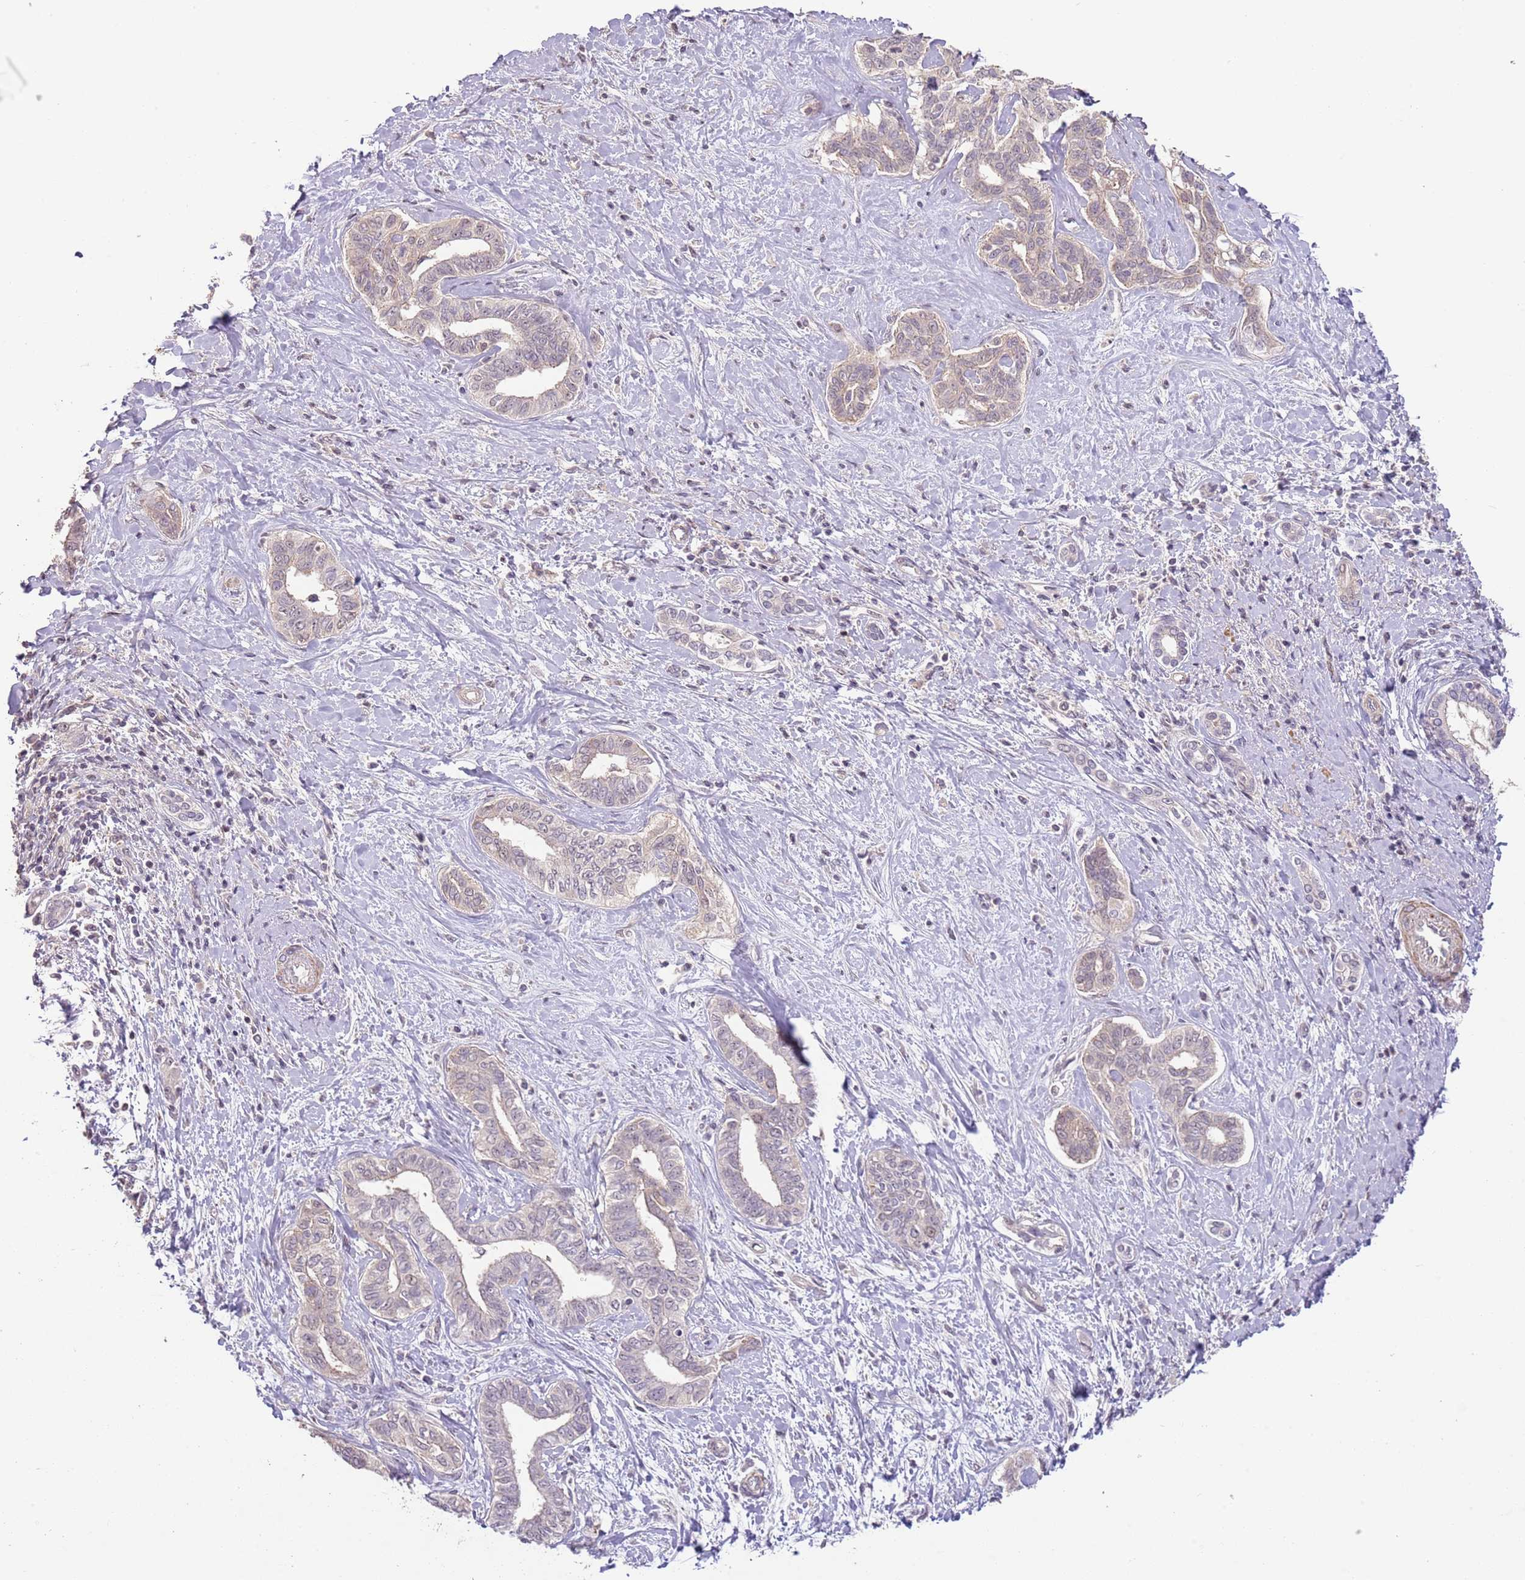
{"staining": {"intensity": "negative", "quantity": "none", "location": "none"}, "tissue": "liver cancer", "cell_type": "Tumor cells", "image_type": "cancer", "snomed": [{"axis": "morphology", "description": "Cholangiocarcinoma"}, {"axis": "topography", "description": "Liver"}], "caption": "Immunohistochemistry photomicrograph of neoplastic tissue: liver cholangiocarcinoma stained with DAB displays no significant protein expression in tumor cells.", "gene": "ADTRP", "patient": {"sex": "female", "age": 77}}